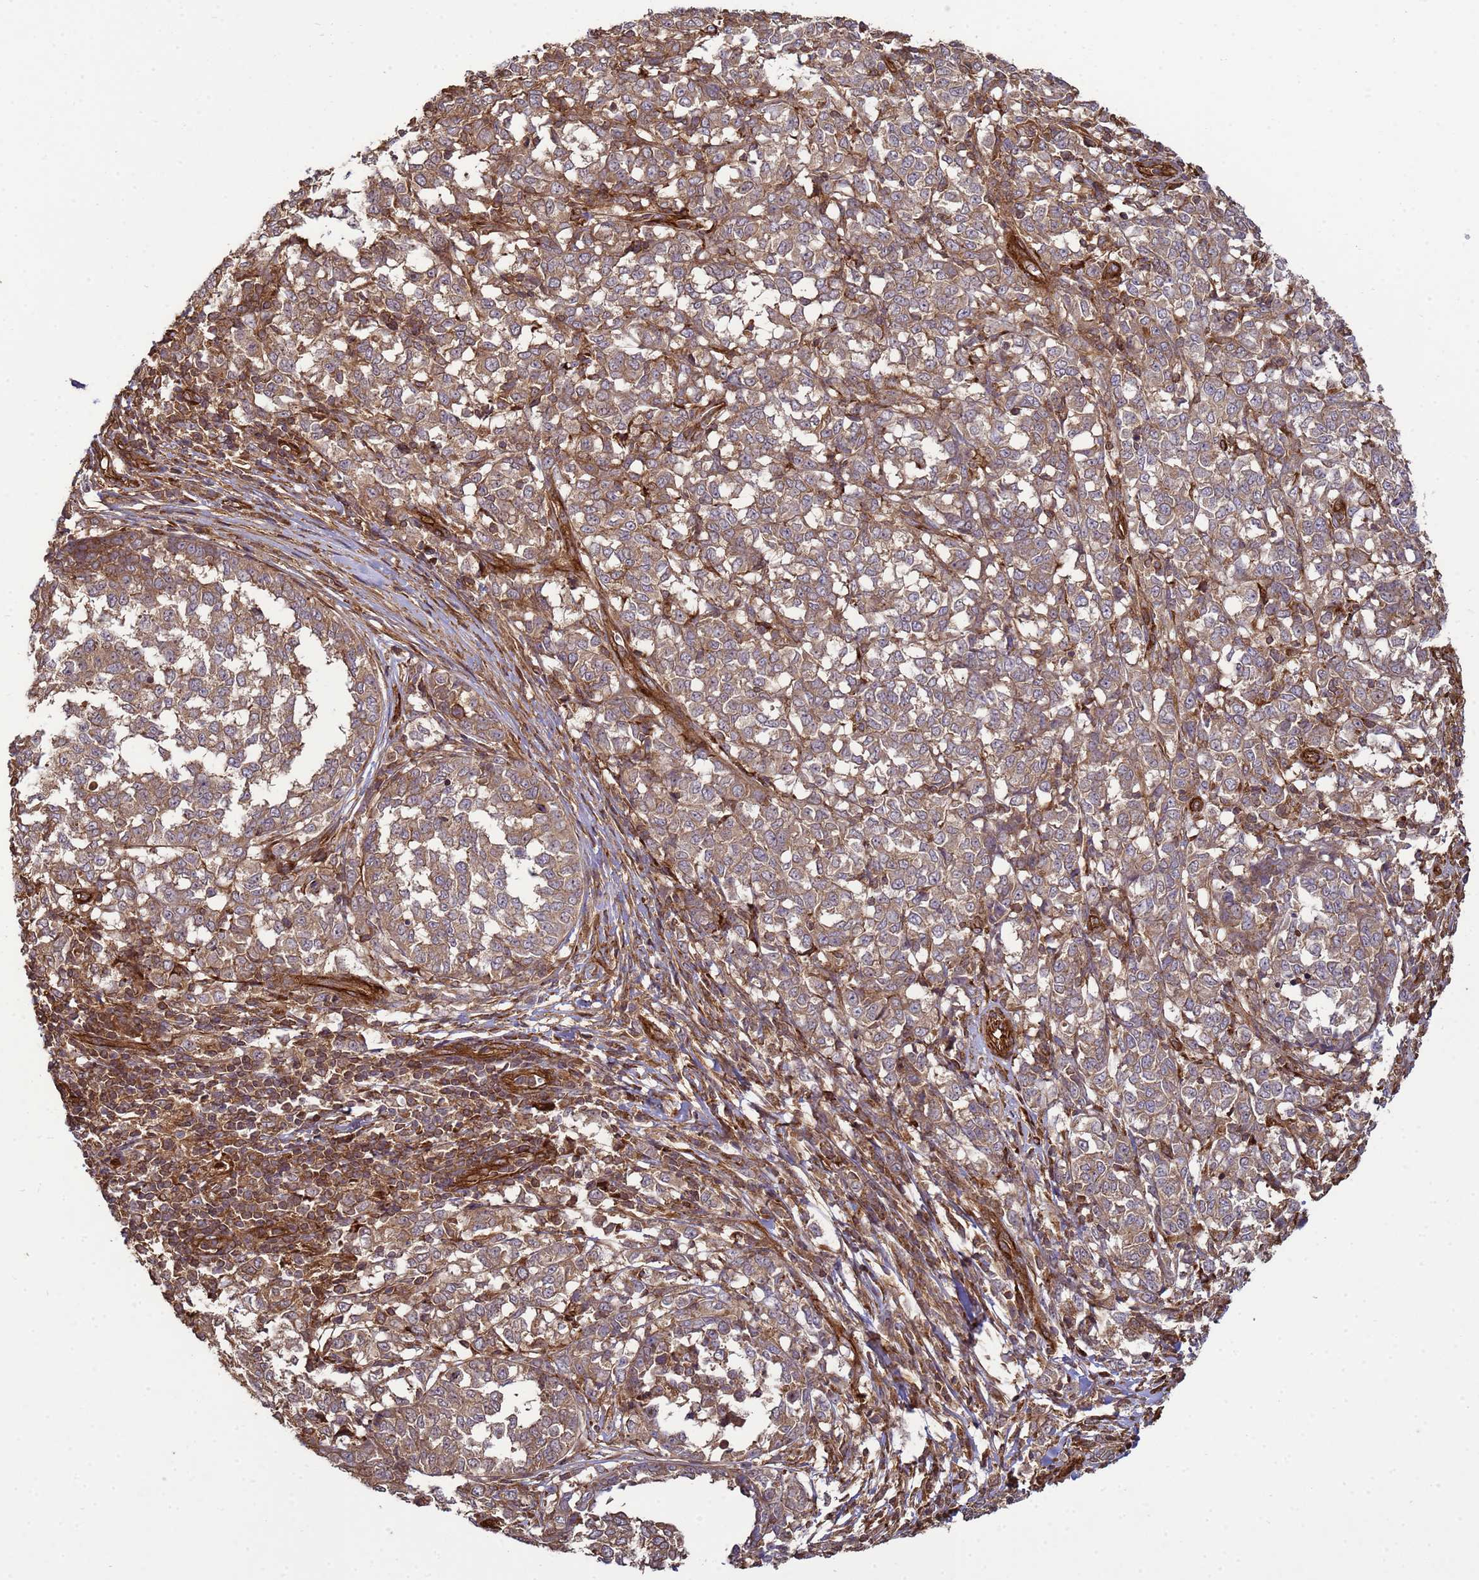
{"staining": {"intensity": "moderate", "quantity": ">75%", "location": "cytoplasmic/membranous"}, "tissue": "melanoma", "cell_type": "Tumor cells", "image_type": "cancer", "snomed": [{"axis": "morphology", "description": "Malignant melanoma, NOS"}, {"axis": "topography", "description": "Skin"}], "caption": "This is a micrograph of IHC staining of malignant melanoma, which shows moderate expression in the cytoplasmic/membranous of tumor cells.", "gene": "CNOT1", "patient": {"sex": "female", "age": 72}}